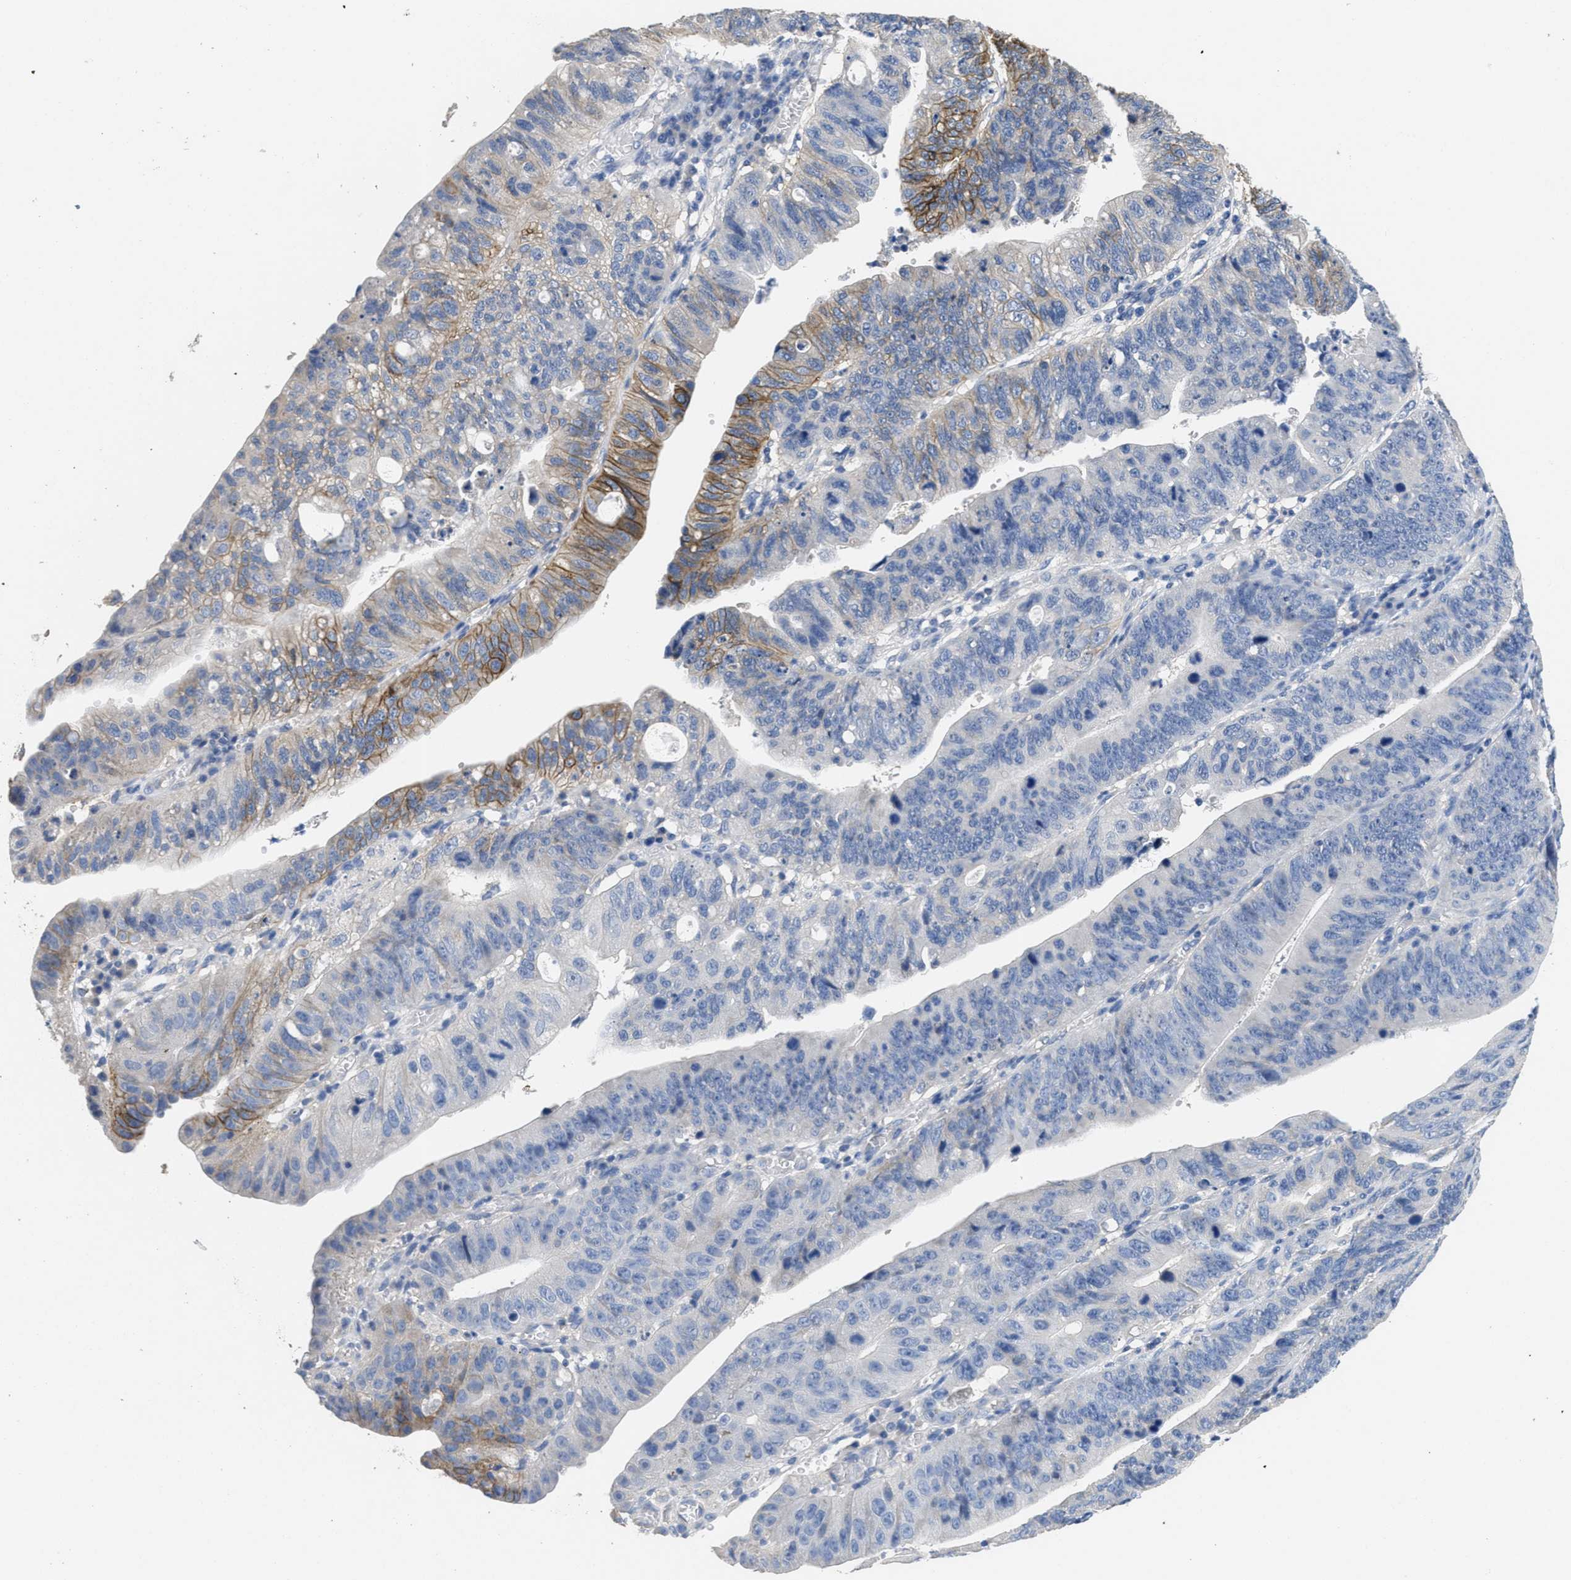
{"staining": {"intensity": "moderate", "quantity": "<25%", "location": "cytoplasmic/membranous"}, "tissue": "stomach cancer", "cell_type": "Tumor cells", "image_type": "cancer", "snomed": [{"axis": "morphology", "description": "Adenocarcinoma, NOS"}, {"axis": "topography", "description": "Stomach"}], "caption": "Stomach cancer (adenocarcinoma) was stained to show a protein in brown. There is low levels of moderate cytoplasmic/membranous positivity in approximately <25% of tumor cells. The staining is performed using DAB (3,3'-diaminobenzidine) brown chromogen to label protein expression. The nuclei are counter-stained blue using hematoxylin.", "gene": "CA9", "patient": {"sex": "male", "age": 59}}